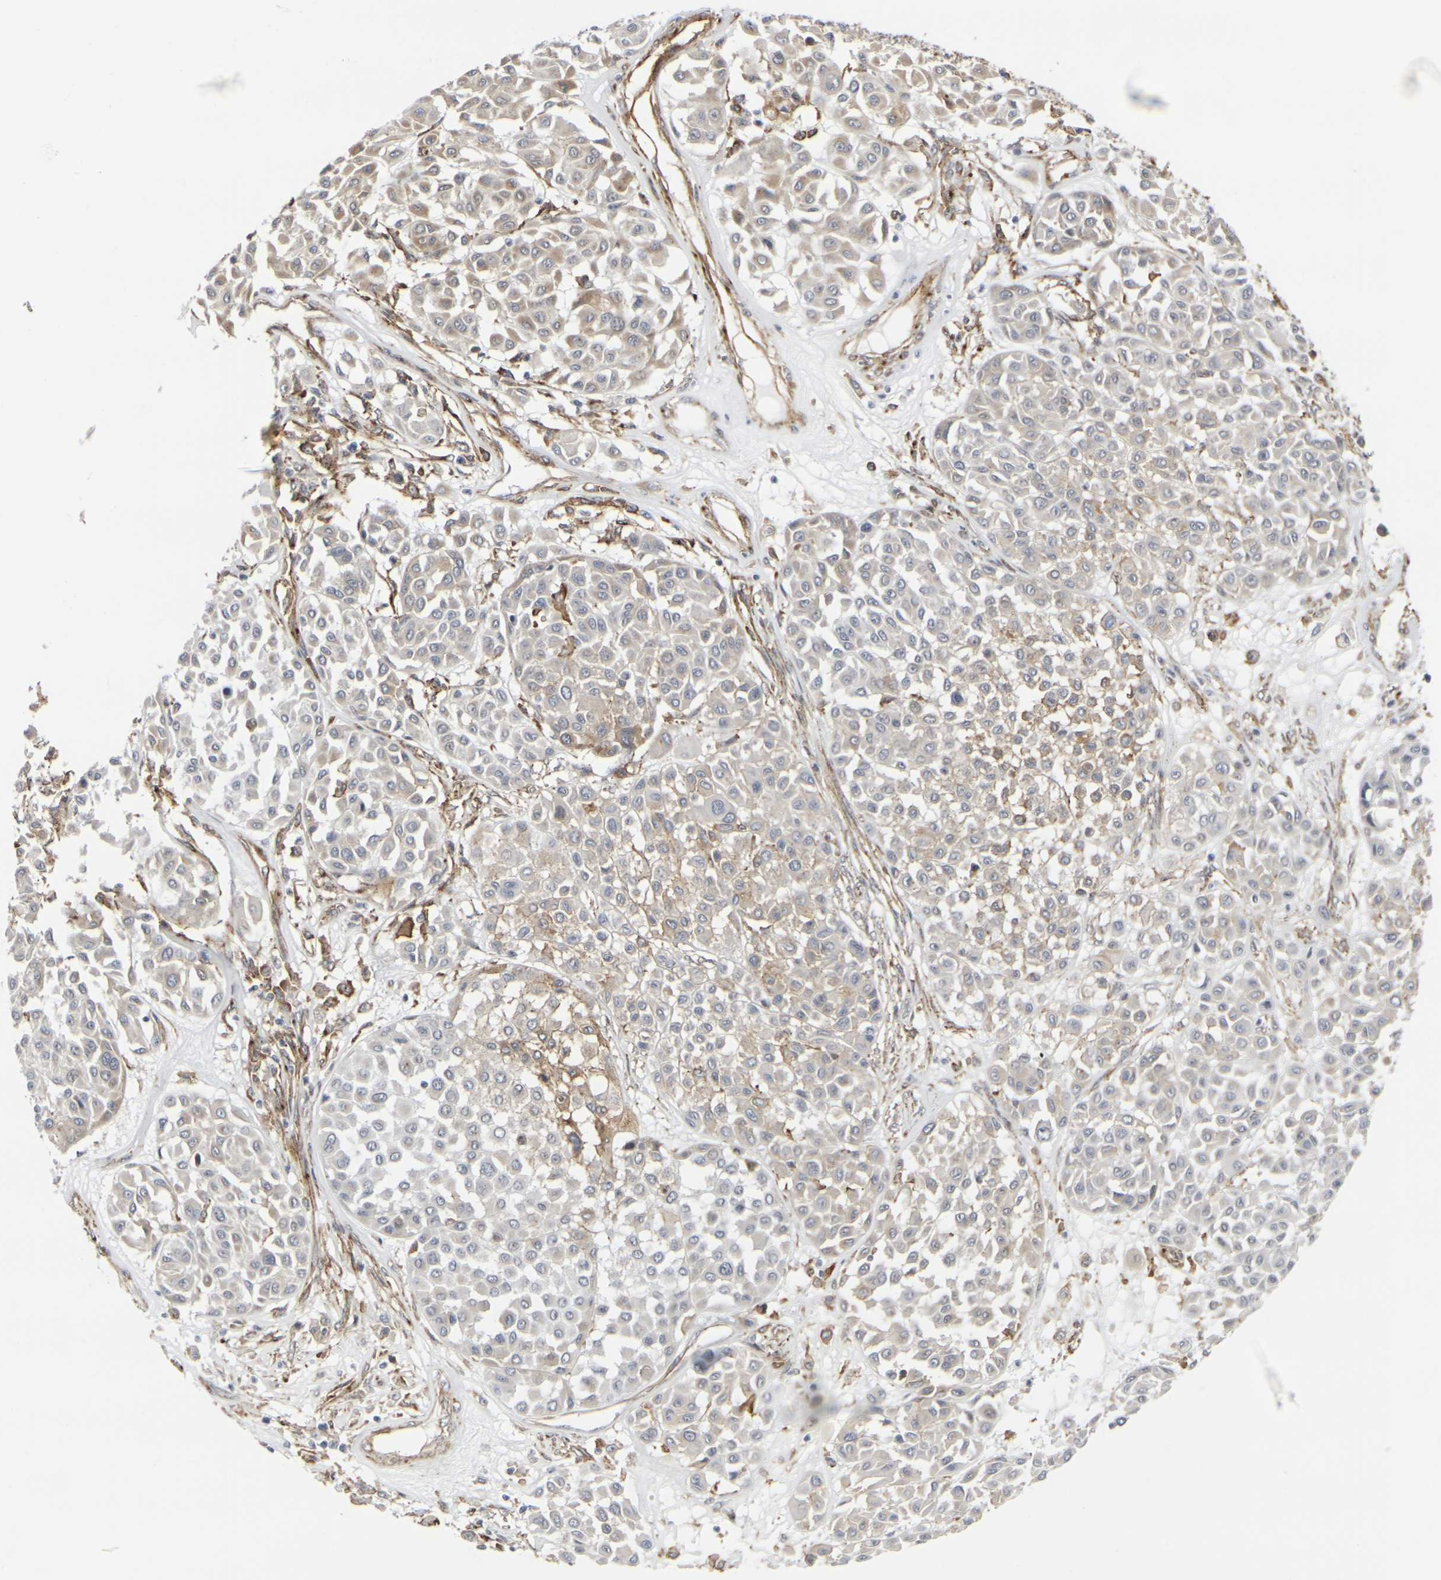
{"staining": {"intensity": "moderate", "quantity": "<25%", "location": "cytoplasmic/membranous"}, "tissue": "melanoma", "cell_type": "Tumor cells", "image_type": "cancer", "snomed": [{"axis": "morphology", "description": "Malignant melanoma, Metastatic site"}, {"axis": "topography", "description": "Soft tissue"}], "caption": "Melanoma tissue displays moderate cytoplasmic/membranous staining in about <25% of tumor cells (DAB = brown stain, brightfield microscopy at high magnification).", "gene": "MYOF", "patient": {"sex": "male", "age": 41}}